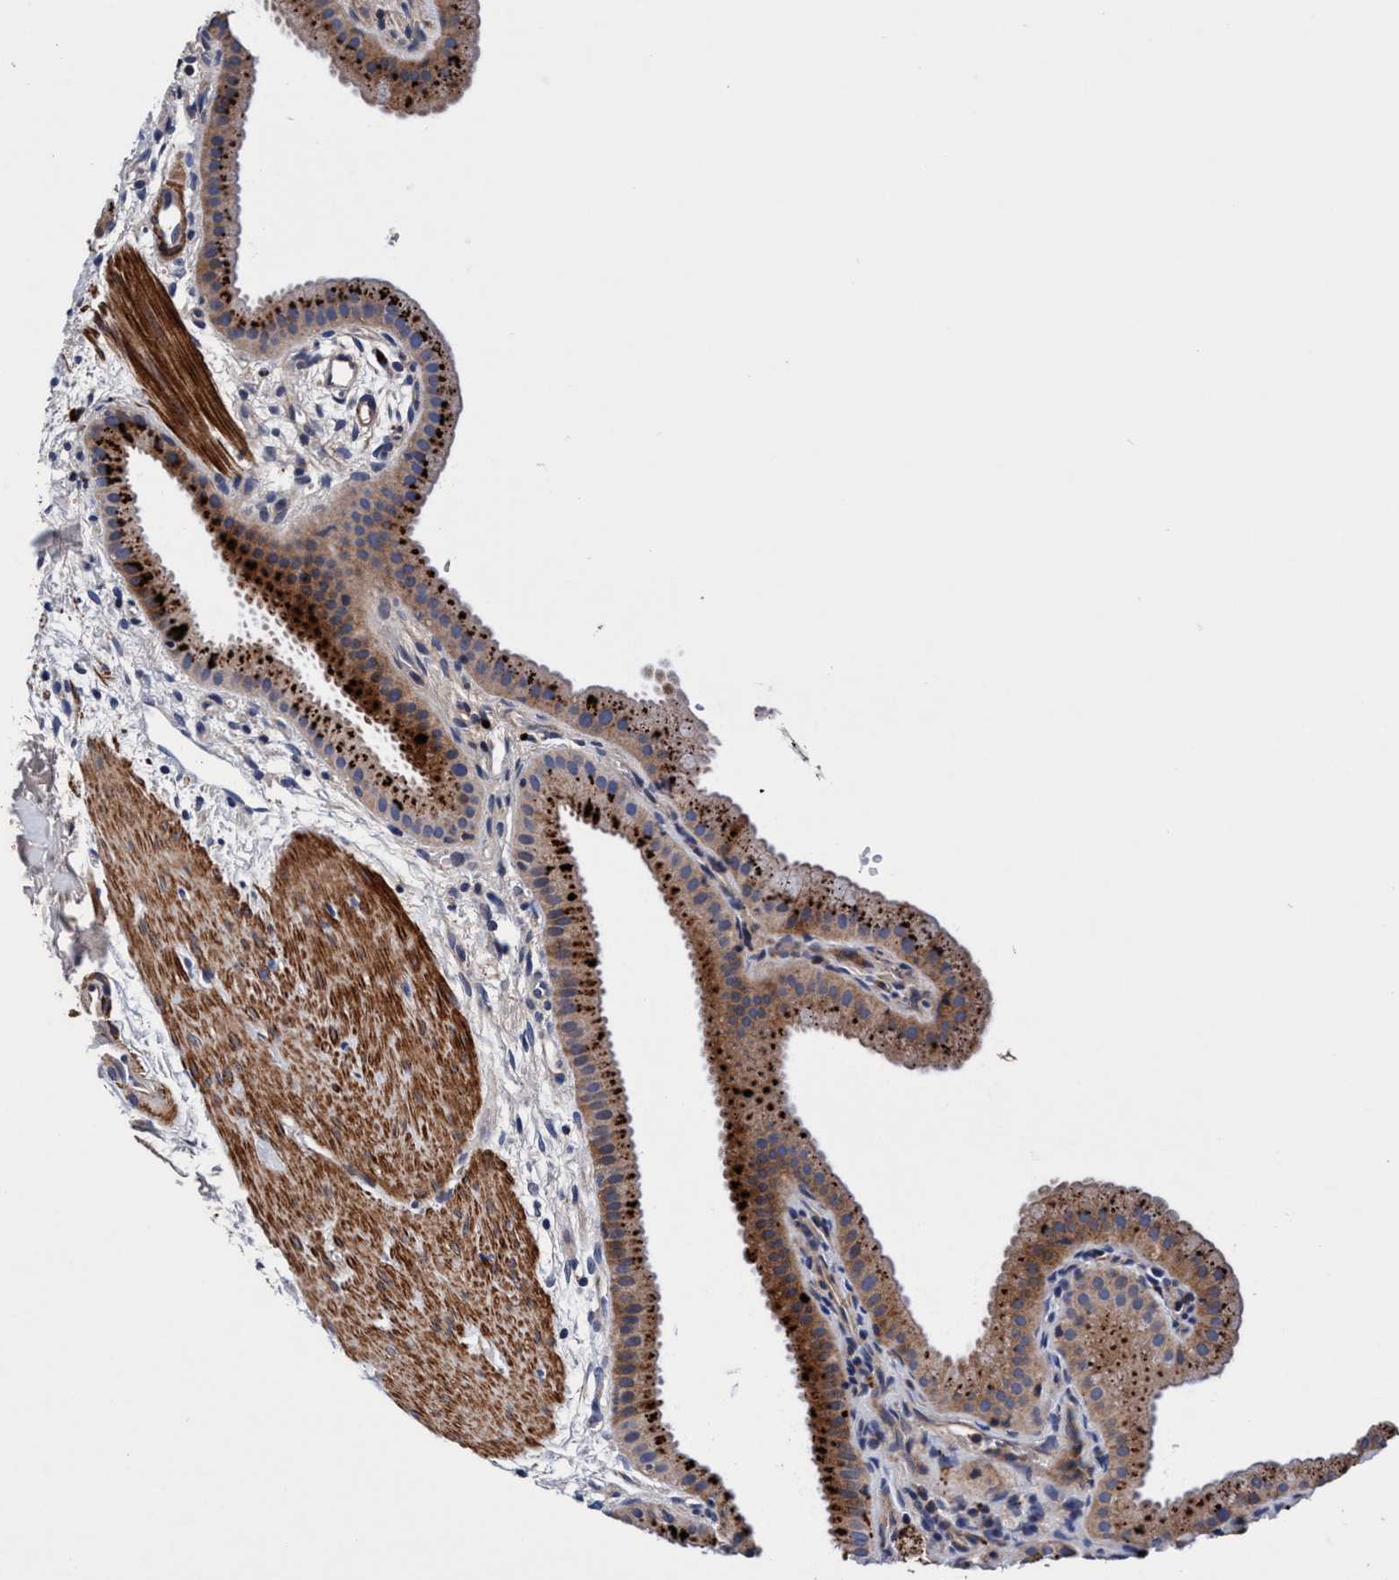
{"staining": {"intensity": "strong", "quantity": "25%-75%", "location": "cytoplasmic/membranous"}, "tissue": "gallbladder", "cell_type": "Glandular cells", "image_type": "normal", "snomed": [{"axis": "morphology", "description": "Normal tissue, NOS"}, {"axis": "topography", "description": "Gallbladder"}], "caption": "Gallbladder stained for a protein (brown) shows strong cytoplasmic/membranous positive expression in about 25%-75% of glandular cells.", "gene": "RNF208", "patient": {"sex": "female", "age": 64}}